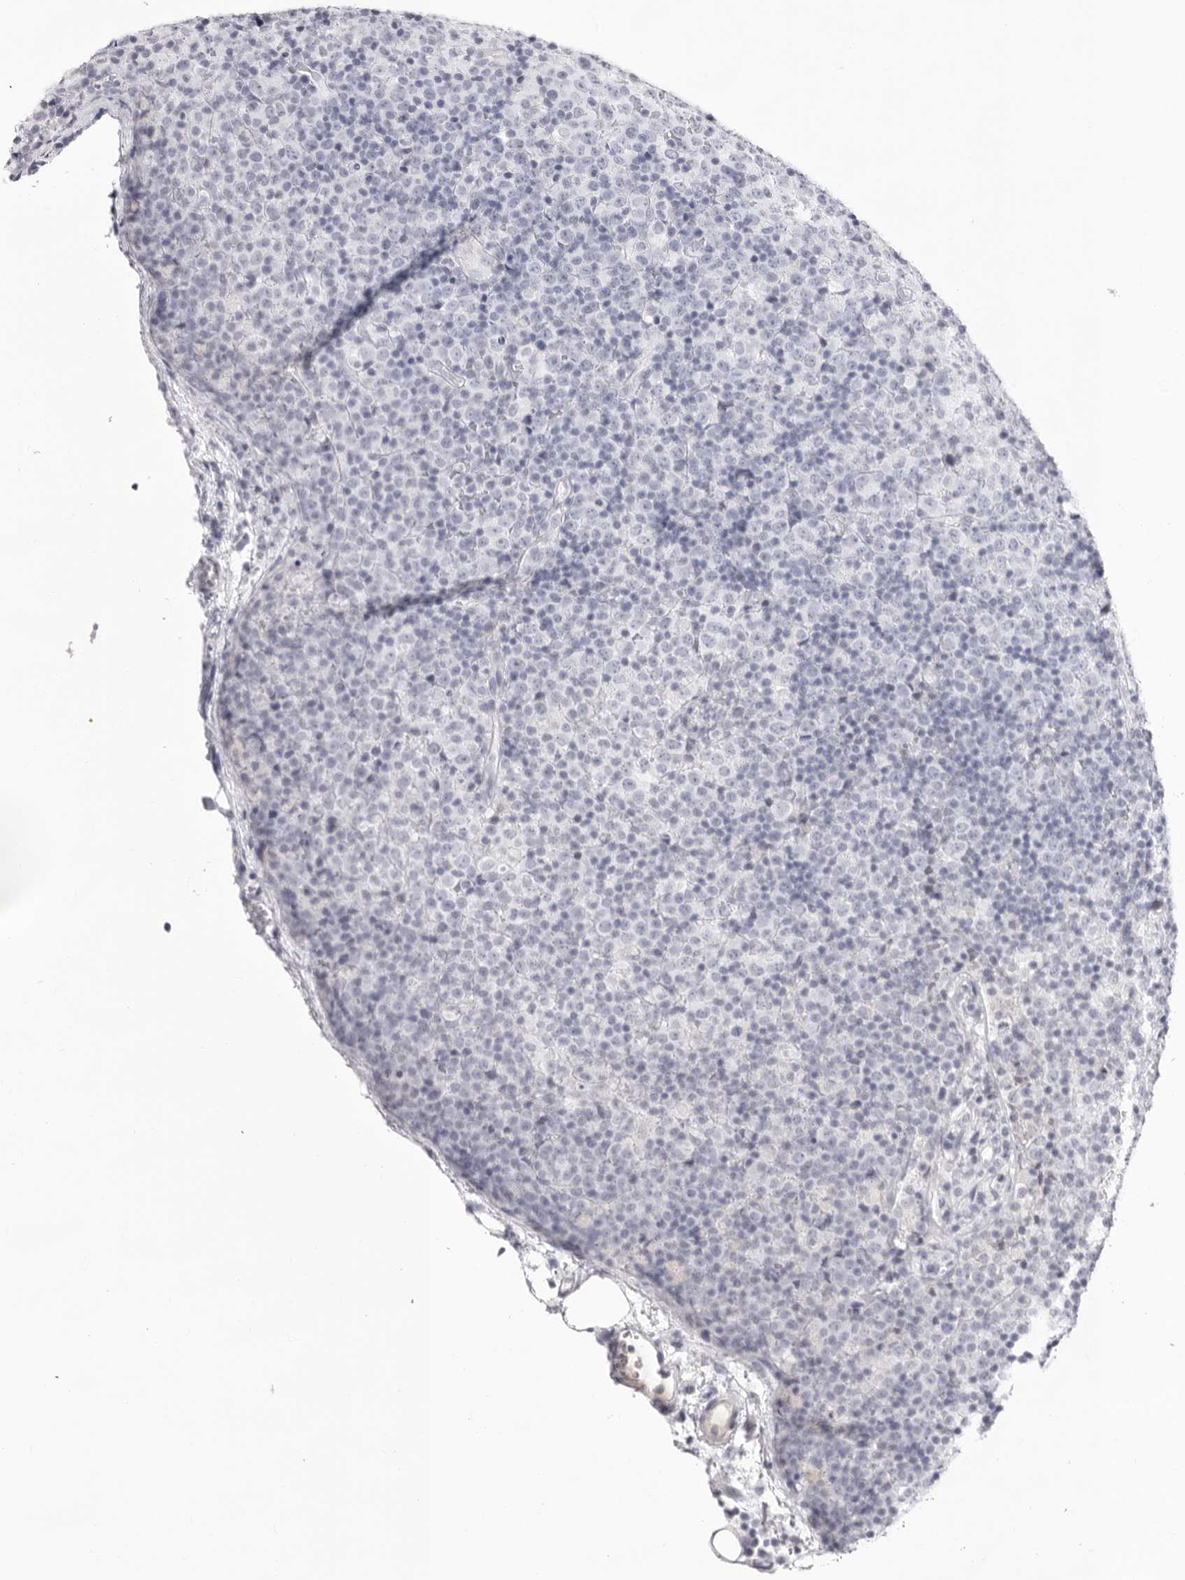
{"staining": {"intensity": "negative", "quantity": "none", "location": "none"}, "tissue": "lymphoma", "cell_type": "Tumor cells", "image_type": "cancer", "snomed": [{"axis": "morphology", "description": "Malignant lymphoma, non-Hodgkin's type, High grade"}, {"axis": "topography", "description": "Lymph node"}], "caption": "A photomicrograph of human lymphoma is negative for staining in tumor cells.", "gene": "INSL3", "patient": {"sex": "male", "age": 13}}